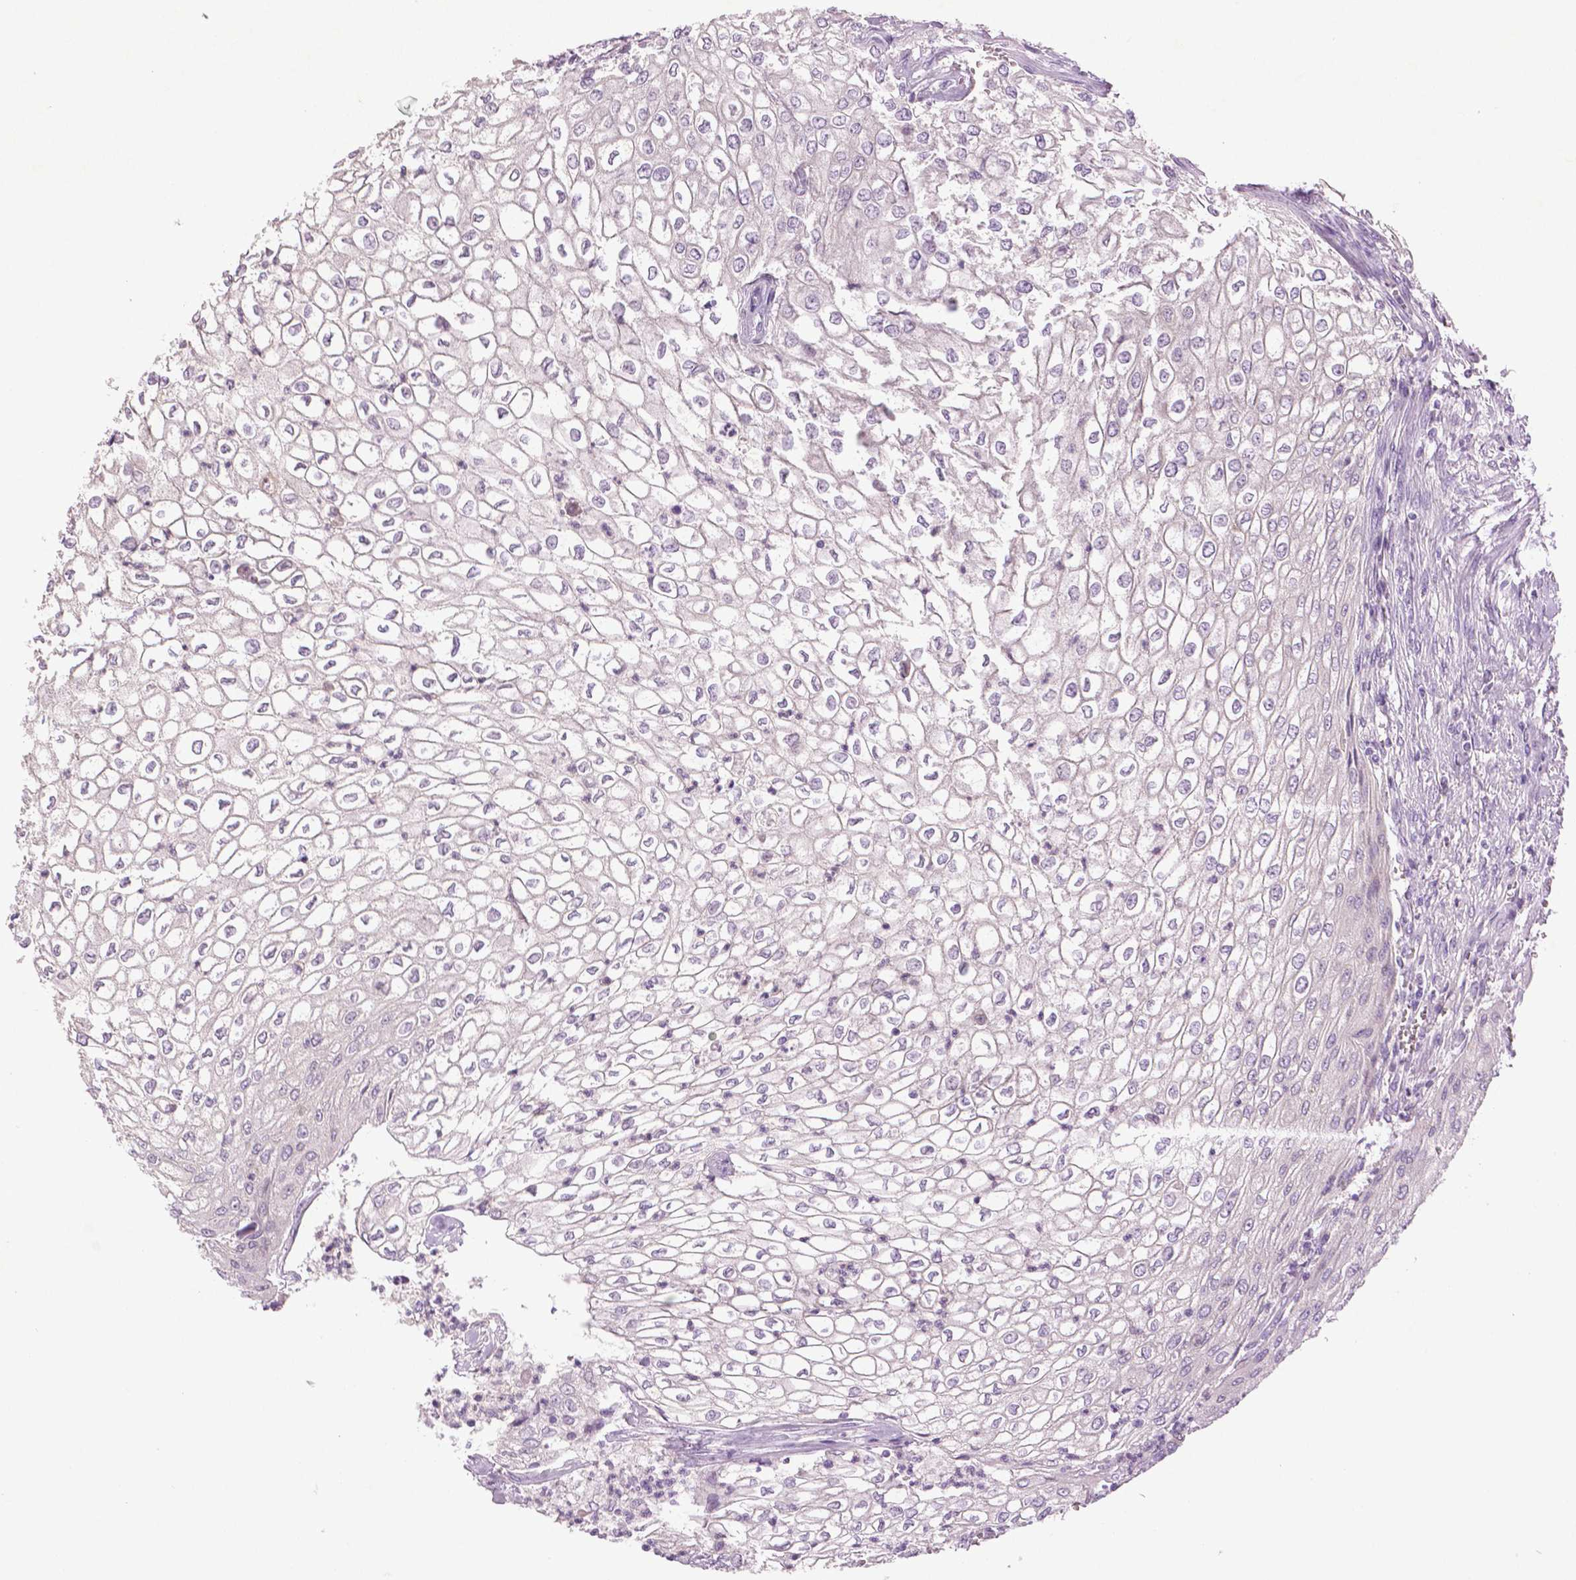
{"staining": {"intensity": "negative", "quantity": "none", "location": "none"}, "tissue": "urothelial cancer", "cell_type": "Tumor cells", "image_type": "cancer", "snomed": [{"axis": "morphology", "description": "Urothelial carcinoma, High grade"}, {"axis": "topography", "description": "Urinary bladder"}], "caption": "Protein analysis of high-grade urothelial carcinoma displays no significant staining in tumor cells. The staining is performed using DAB brown chromogen with nuclei counter-stained in using hematoxylin.", "gene": "DNAH12", "patient": {"sex": "male", "age": 62}}